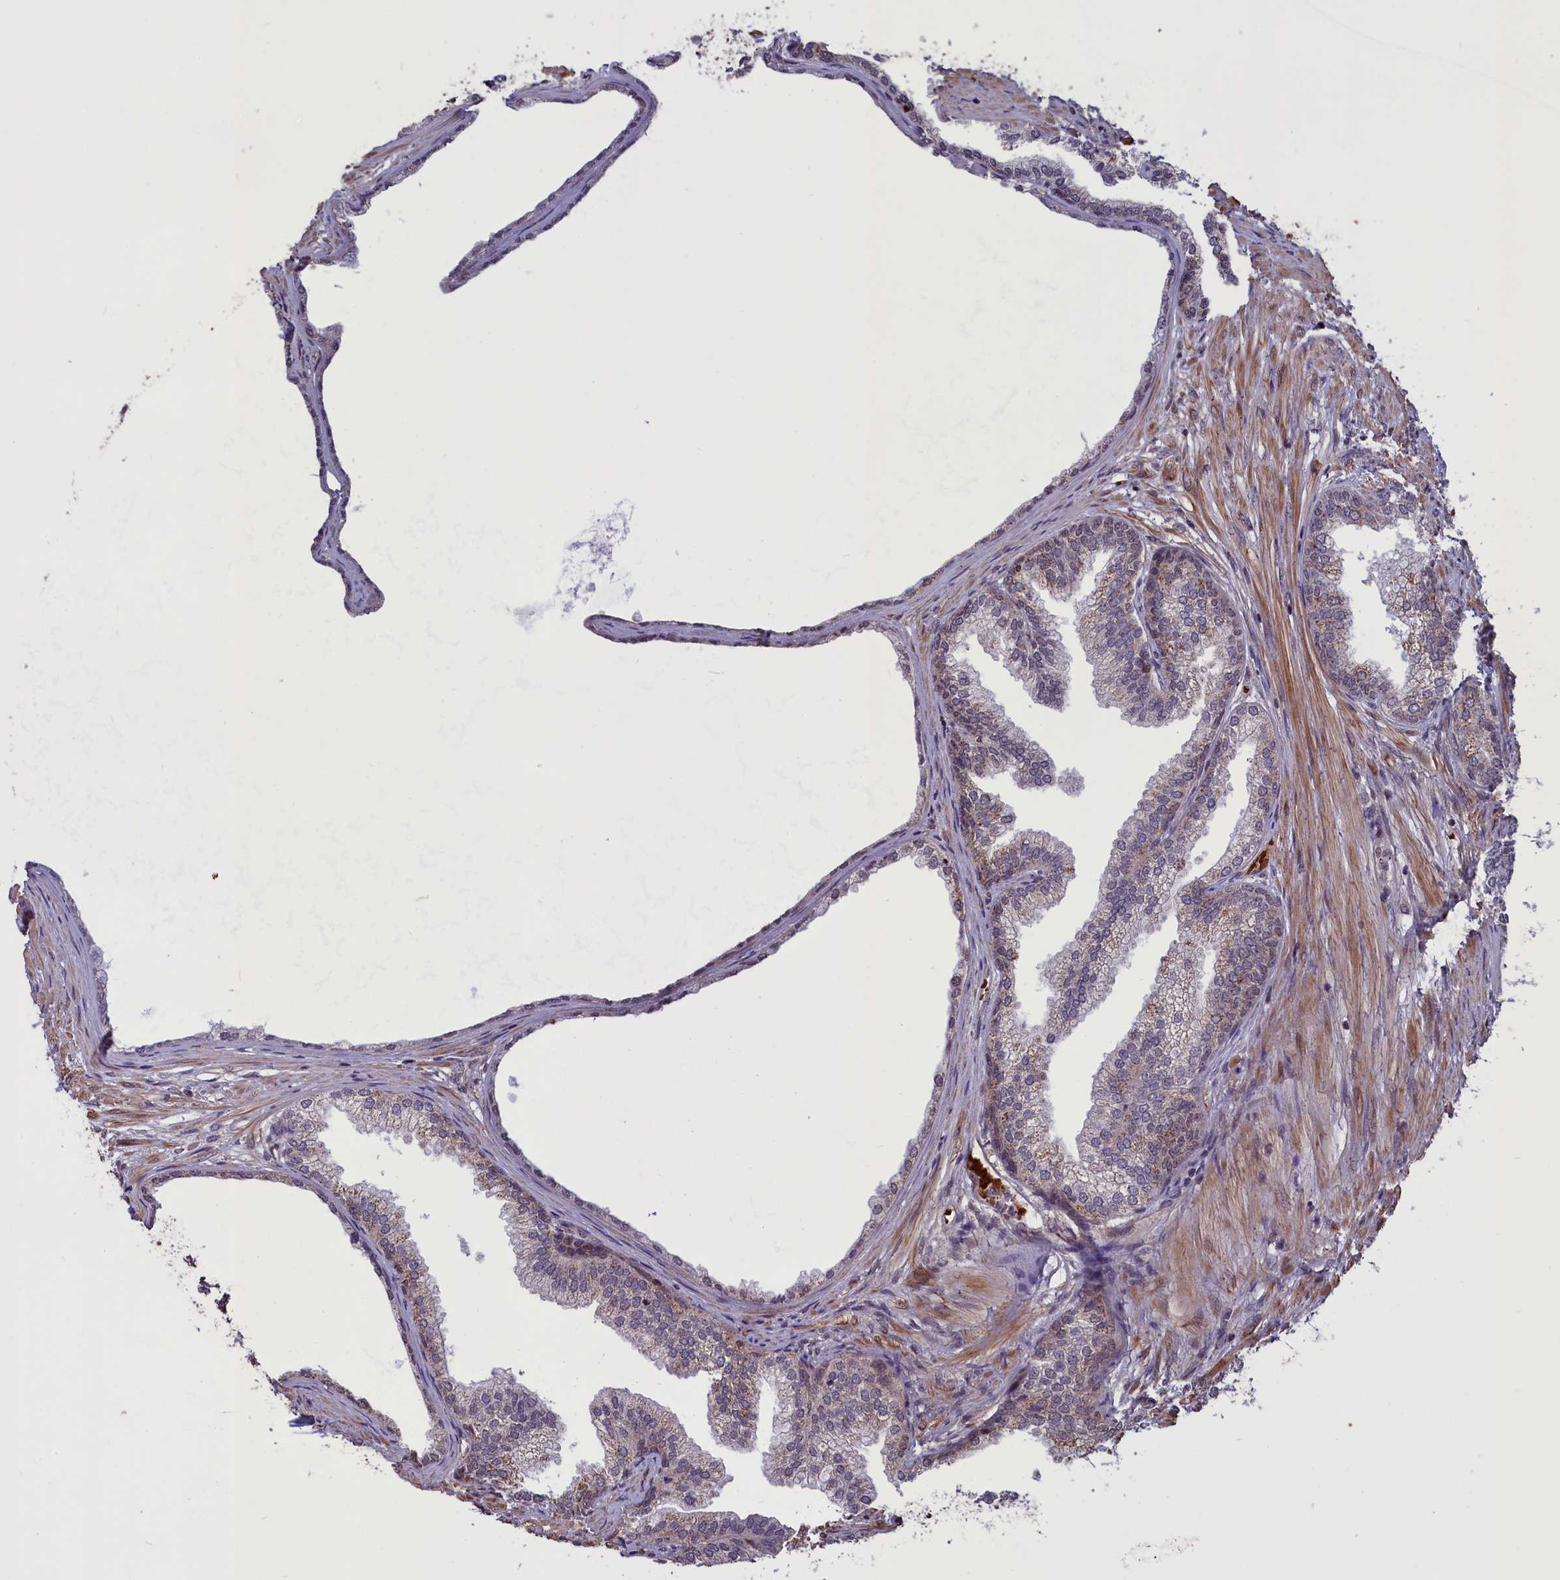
{"staining": {"intensity": "weak", "quantity": "25%-75%", "location": "cytoplasmic/membranous,nuclear"}, "tissue": "prostate", "cell_type": "Glandular cells", "image_type": "normal", "snomed": [{"axis": "morphology", "description": "Normal tissue, NOS"}, {"axis": "topography", "description": "Prostate"}], "caption": "Protein analysis of unremarkable prostate demonstrates weak cytoplasmic/membranous,nuclear expression in approximately 25%-75% of glandular cells.", "gene": "SHFL", "patient": {"sex": "male", "age": 76}}